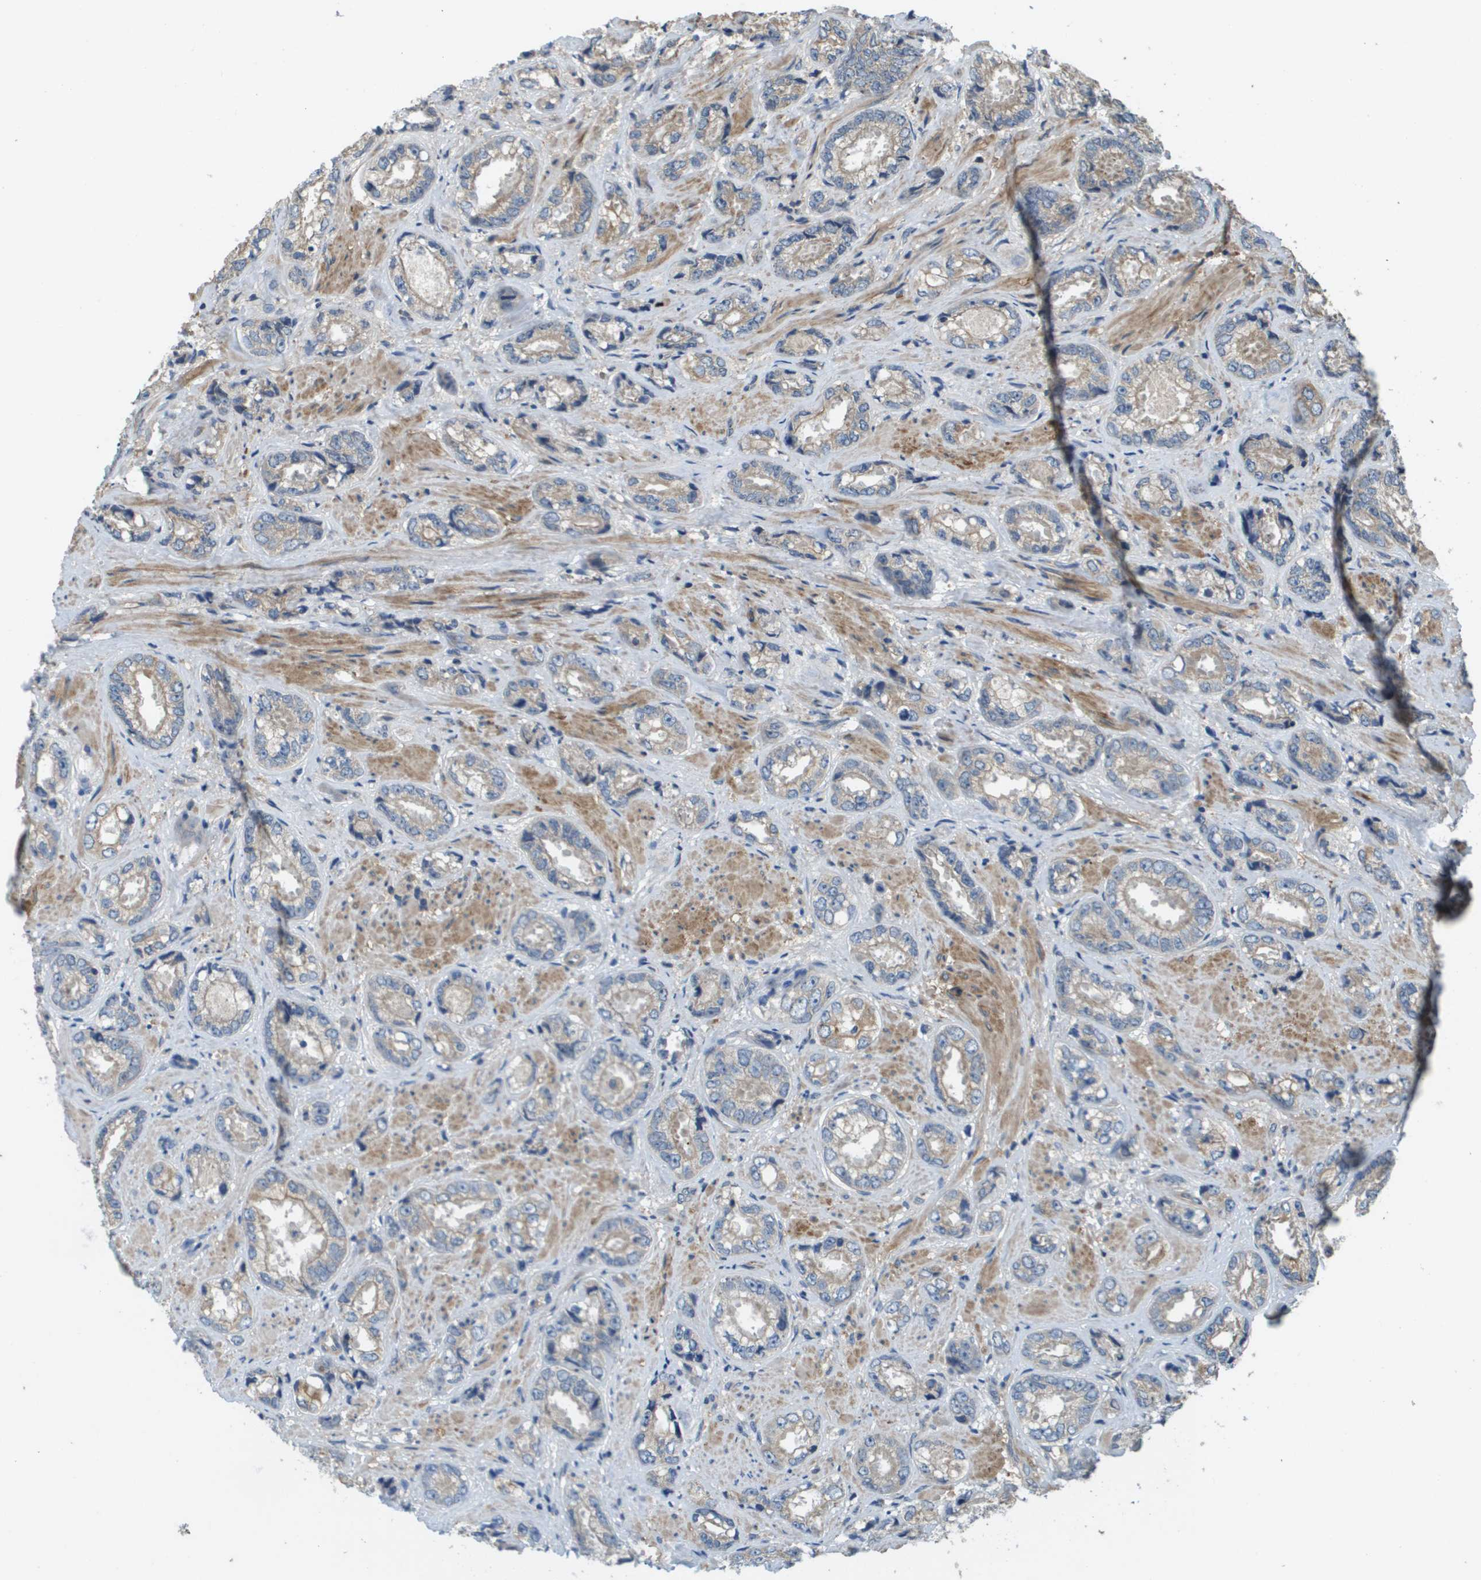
{"staining": {"intensity": "weak", "quantity": "<25%", "location": "cytoplasmic/membranous"}, "tissue": "prostate cancer", "cell_type": "Tumor cells", "image_type": "cancer", "snomed": [{"axis": "morphology", "description": "Adenocarcinoma, High grade"}, {"axis": "topography", "description": "Prostate"}], "caption": "Tumor cells are negative for protein expression in human prostate adenocarcinoma (high-grade).", "gene": "KRT23", "patient": {"sex": "male", "age": 61}}